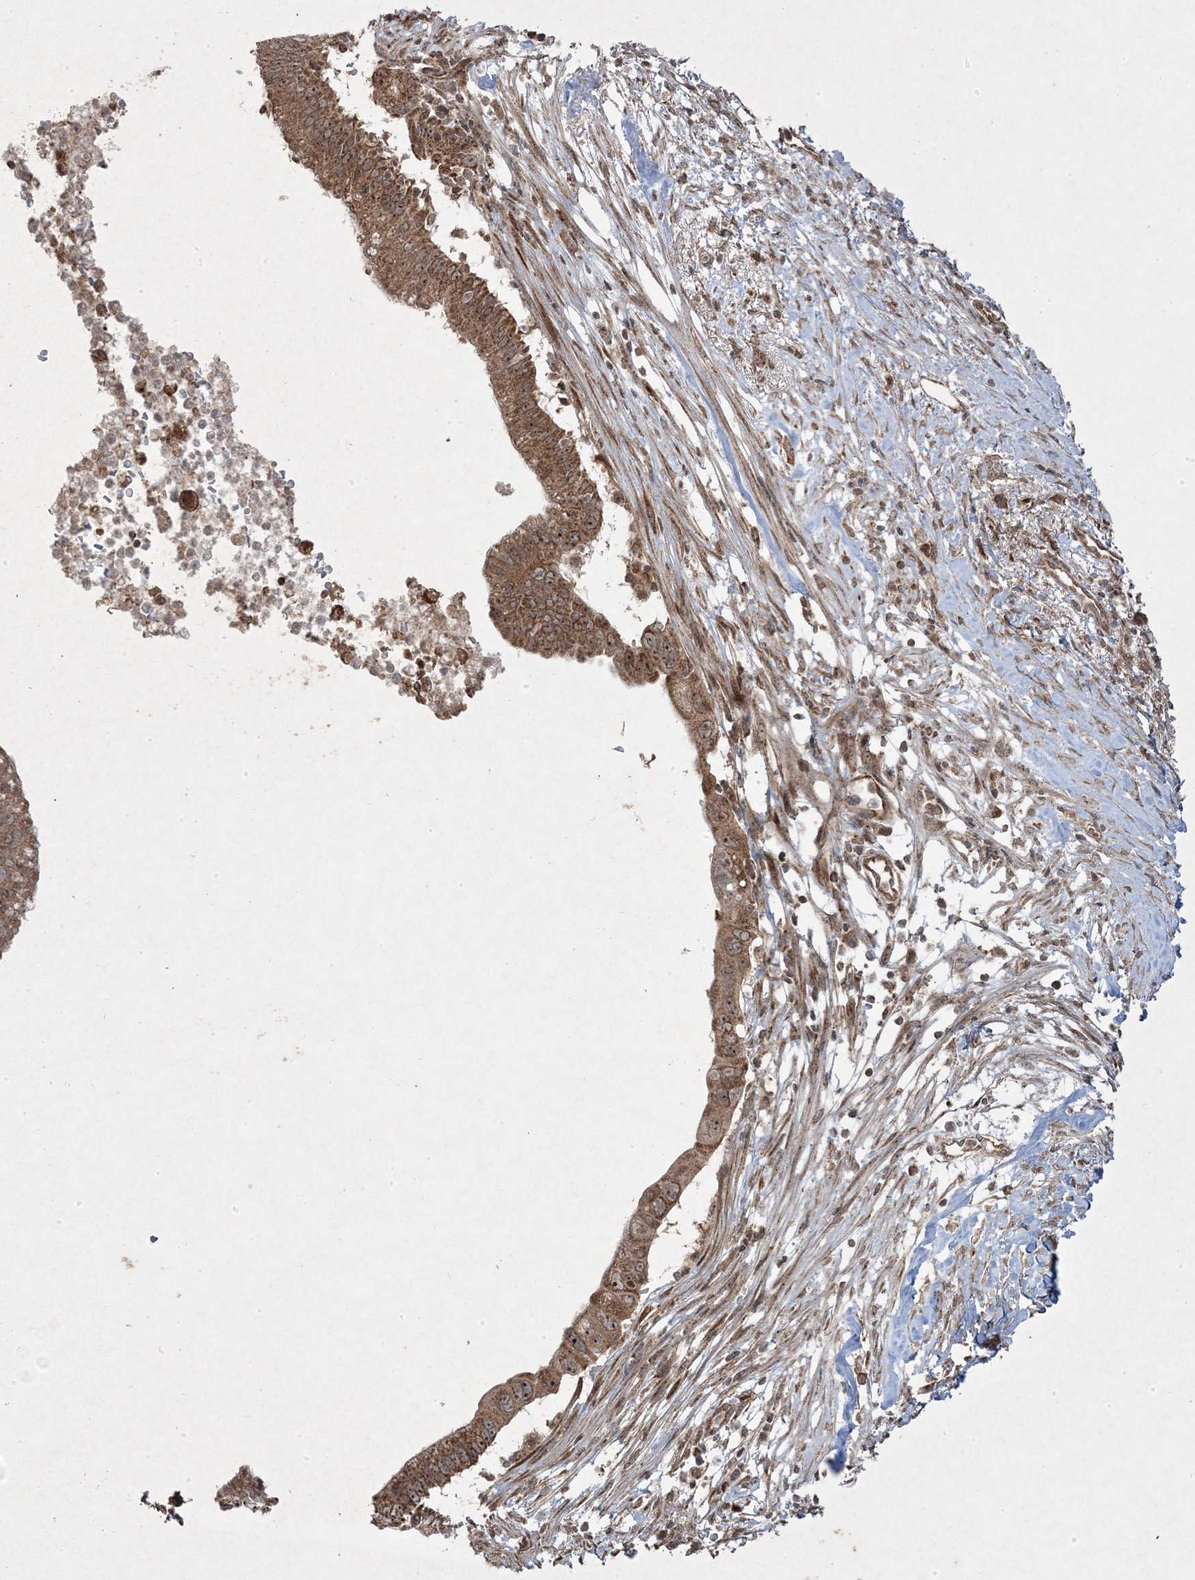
{"staining": {"intensity": "moderate", "quantity": ">75%", "location": "cytoplasmic/membranous,nuclear"}, "tissue": "pancreatic cancer", "cell_type": "Tumor cells", "image_type": "cancer", "snomed": [{"axis": "morphology", "description": "Adenocarcinoma, NOS"}, {"axis": "topography", "description": "Pancreas"}], "caption": "Immunohistochemistry staining of pancreatic cancer (adenocarcinoma), which reveals medium levels of moderate cytoplasmic/membranous and nuclear expression in approximately >75% of tumor cells indicating moderate cytoplasmic/membranous and nuclear protein staining. The staining was performed using DAB (3,3'-diaminobenzidine) (brown) for protein detection and nuclei were counterstained in hematoxylin (blue).", "gene": "PLEKHM2", "patient": {"sex": "male", "age": 68}}